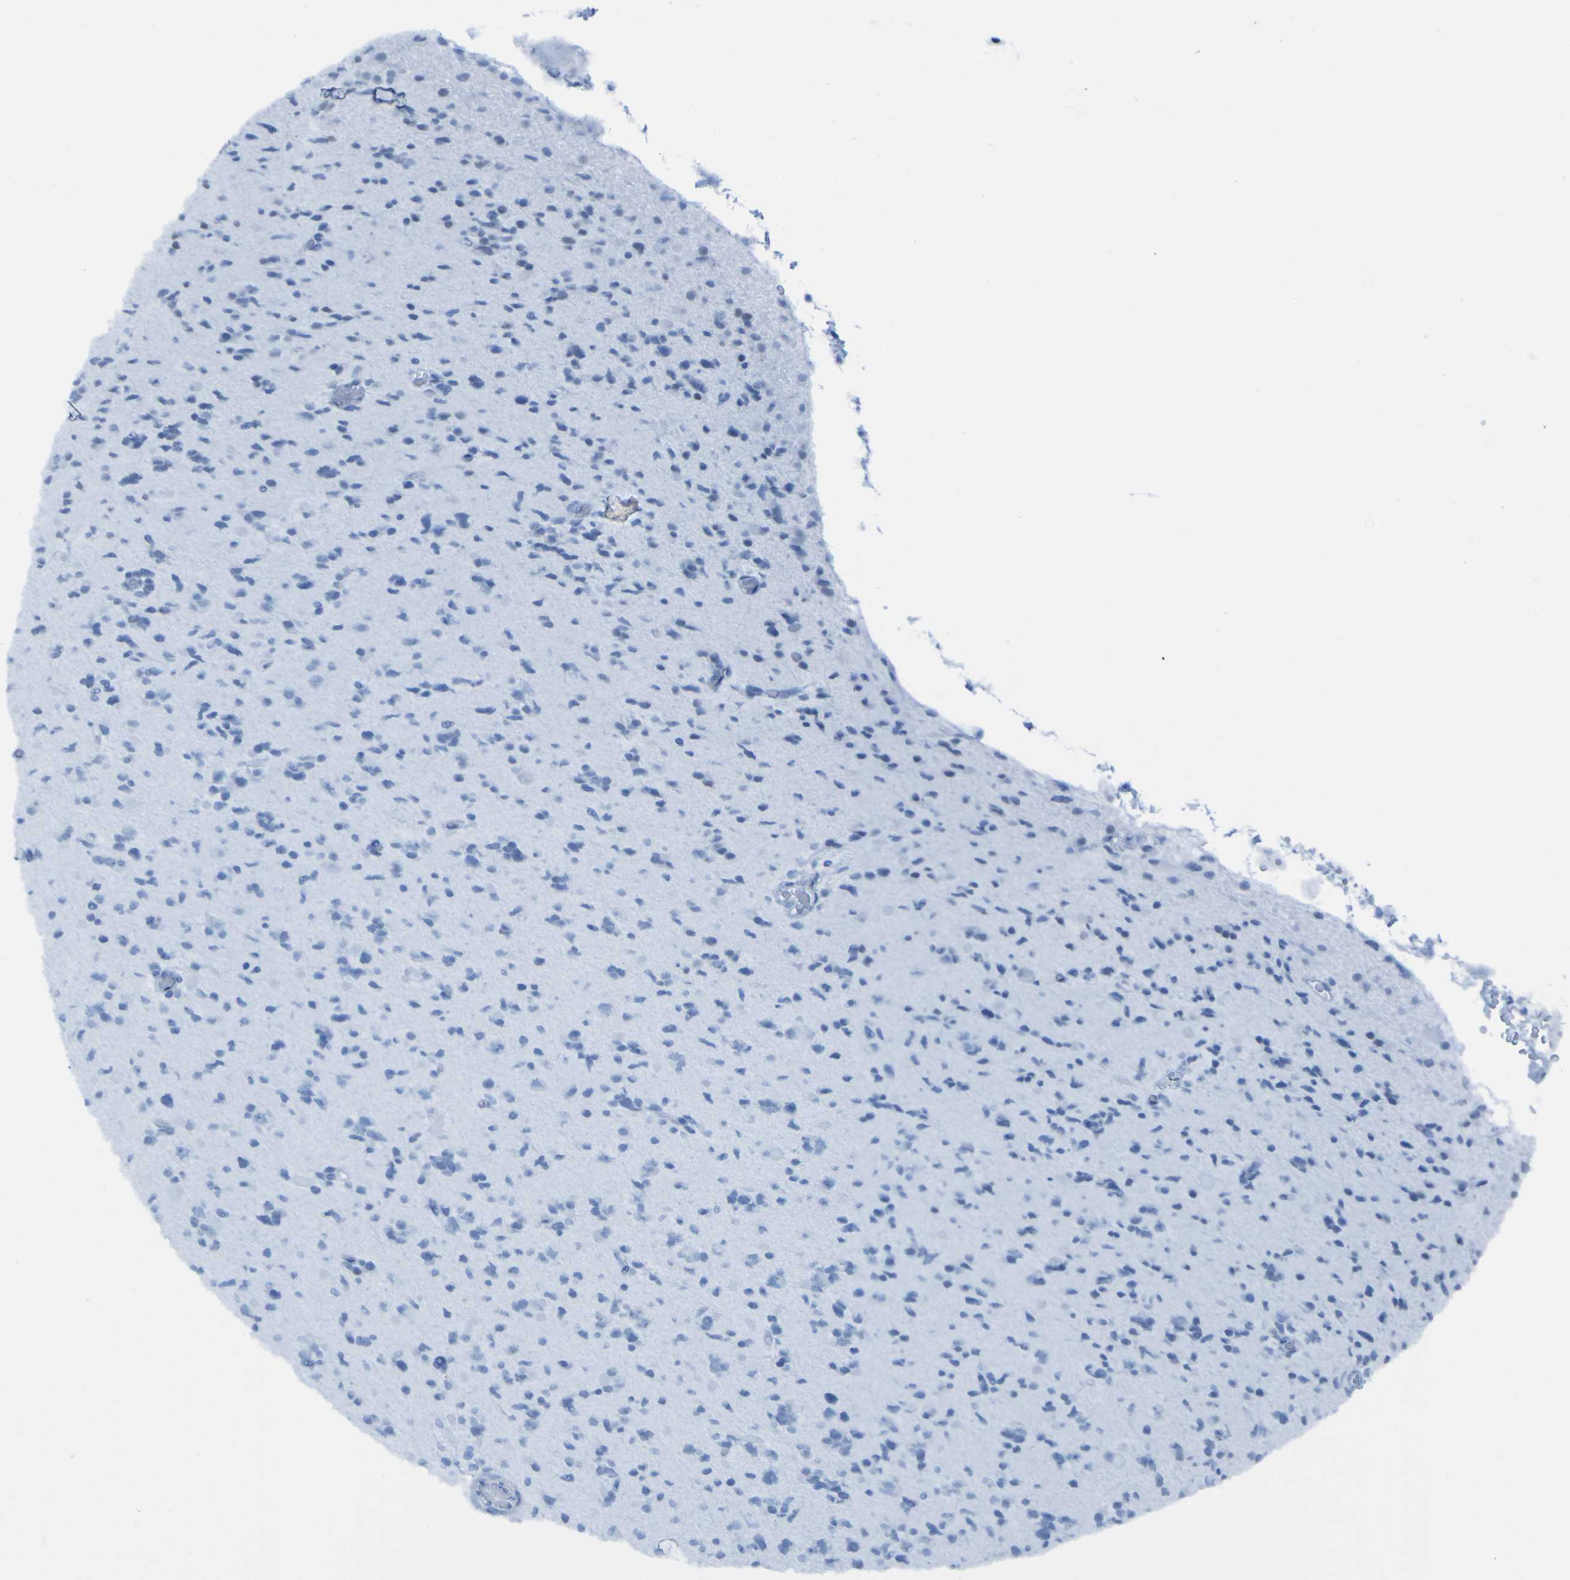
{"staining": {"intensity": "moderate", "quantity": "<25%", "location": "nuclear"}, "tissue": "glioma", "cell_type": "Tumor cells", "image_type": "cancer", "snomed": [{"axis": "morphology", "description": "Glioma, malignant, Low grade"}, {"axis": "topography", "description": "Brain"}], "caption": "Immunohistochemistry (DAB) staining of human low-grade glioma (malignant) reveals moderate nuclear protein staining in about <25% of tumor cells. The protein is stained brown, and the nuclei are stained in blue (DAB (3,3'-diaminobenzidine) IHC with brightfield microscopy, high magnification).", "gene": "PHF2", "patient": {"sex": "female", "age": 22}}